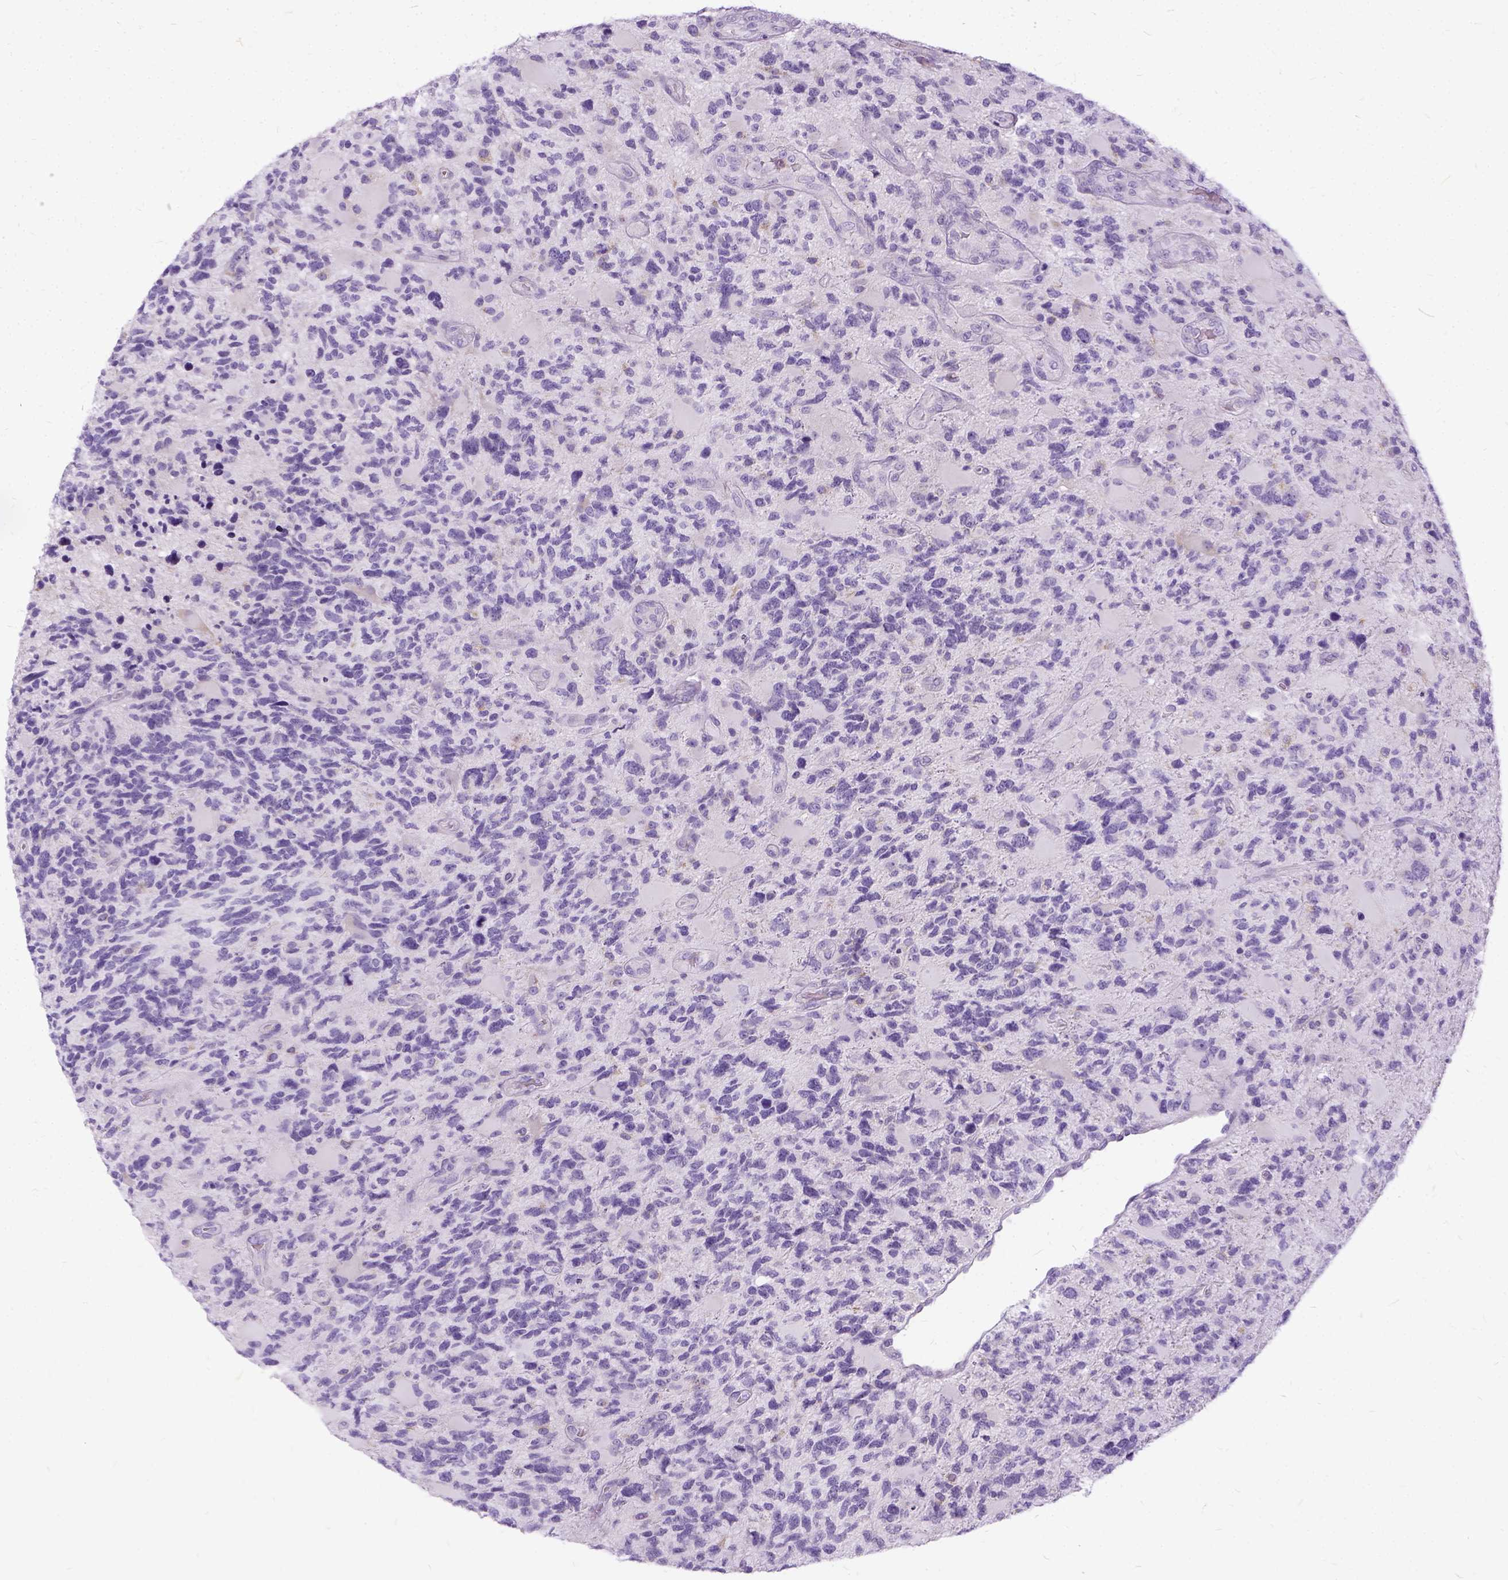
{"staining": {"intensity": "negative", "quantity": "none", "location": "none"}, "tissue": "glioma", "cell_type": "Tumor cells", "image_type": "cancer", "snomed": [{"axis": "morphology", "description": "Glioma, malignant, High grade"}, {"axis": "topography", "description": "Brain"}], "caption": "High power microscopy image of an immunohistochemistry (IHC) image of malignant glioma (high-grade), revealing no significant positivity in tumor cells.", "gene": "FDX1", "patient": {"sex": "female", "age": 71}}